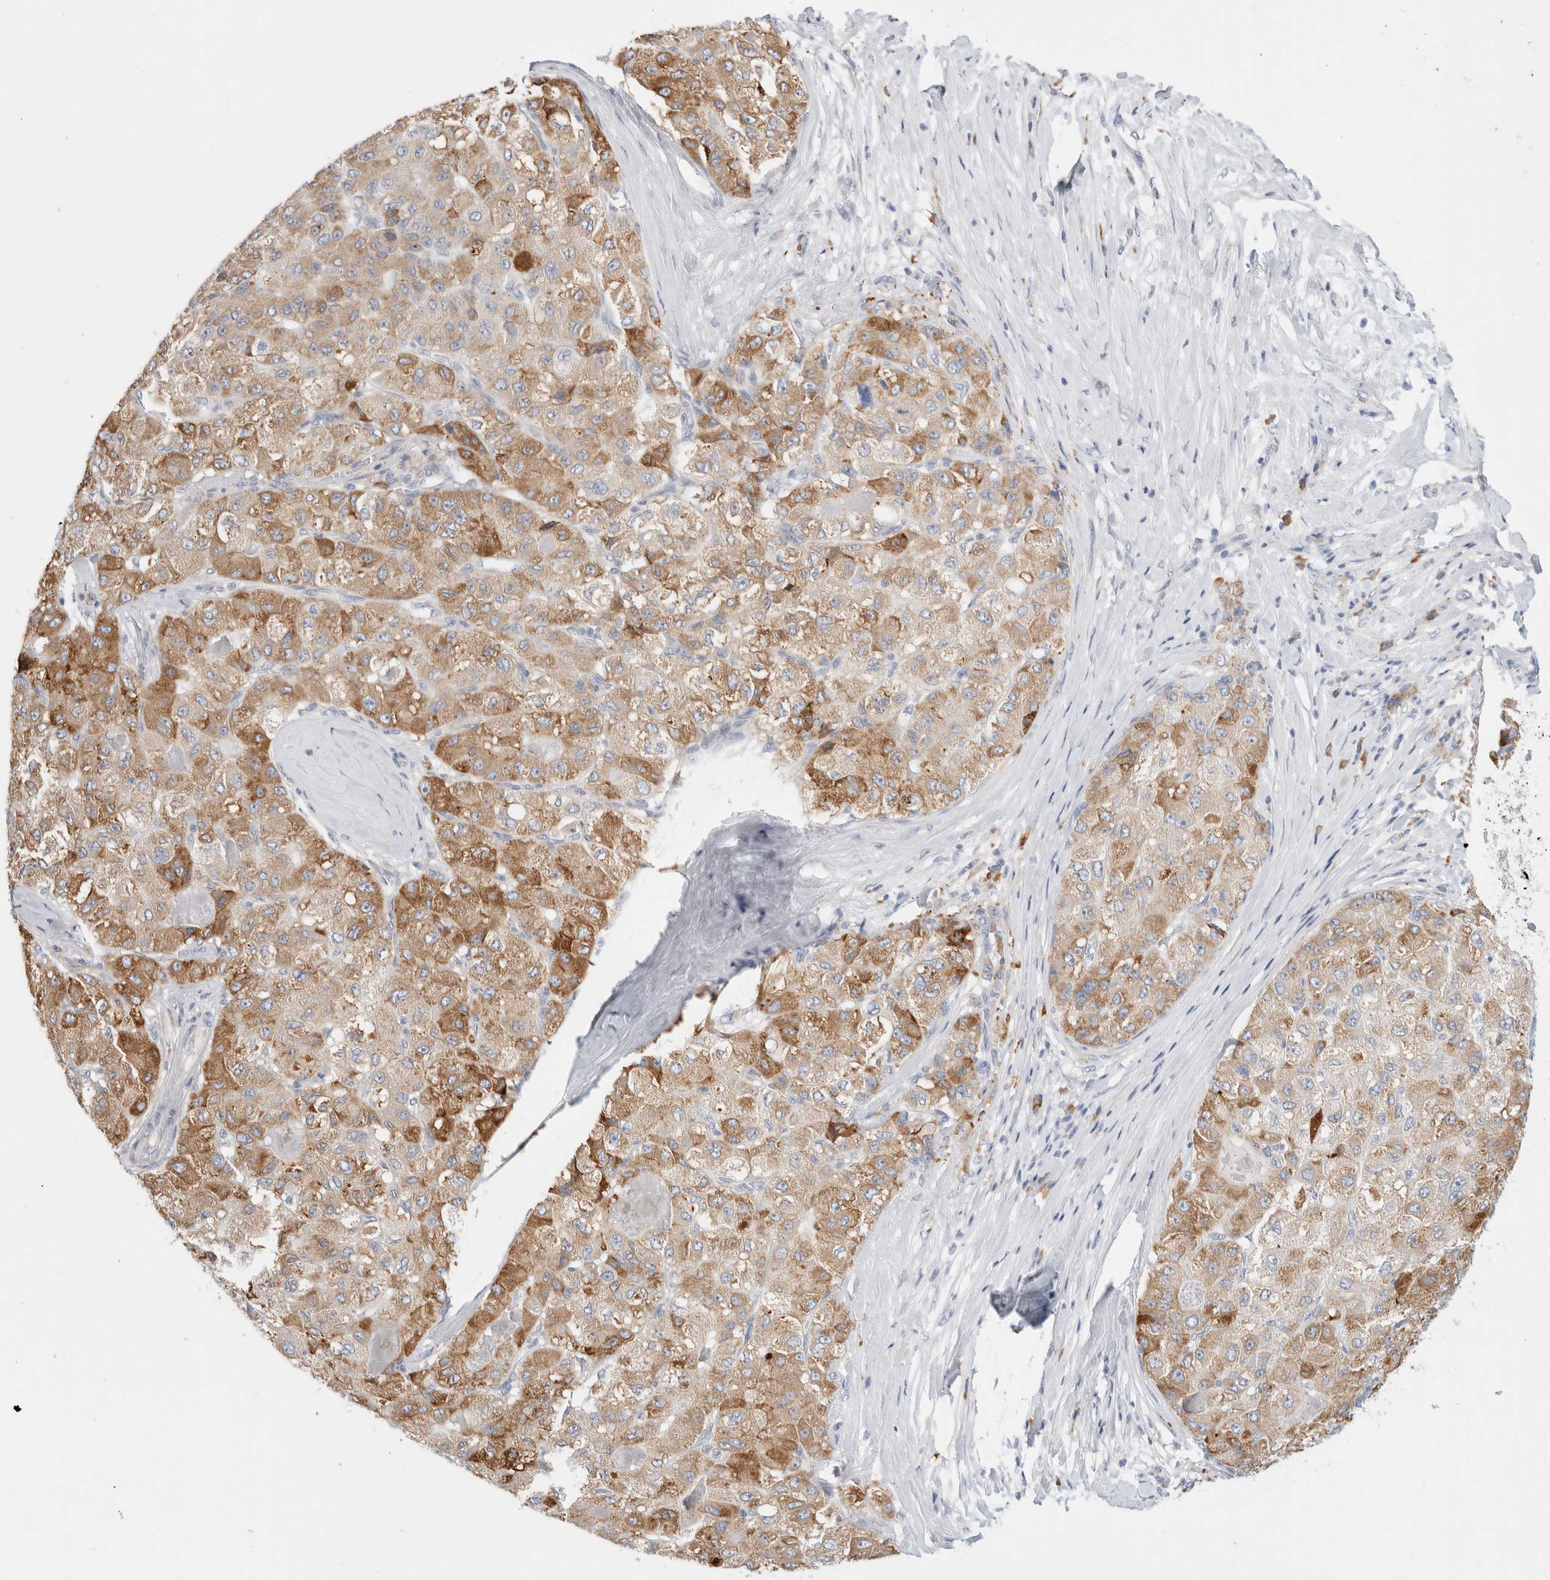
{"staining": {"intensity": "moderate", "quantity": ">75%", "location": "cytoplasmic/membranous"}, "tissue": "liver cancer", "cell_type": "Tumor cells", "image_type": "cancer", "snomed": [{"axis": "morphology", "description": "Carcinoma, Hepatocellular, NOS"}, {"axis": "topography", "description": "Liver"}], "caption": "Brown immunohistochemical staining in liver hepatocellular carcinoma demonstrates moderate cytoplasmic/membranous positivity in approximately >75% of tumor cells.", "gene": "CSK", "patient": {"sex": "male", "age": 80}}